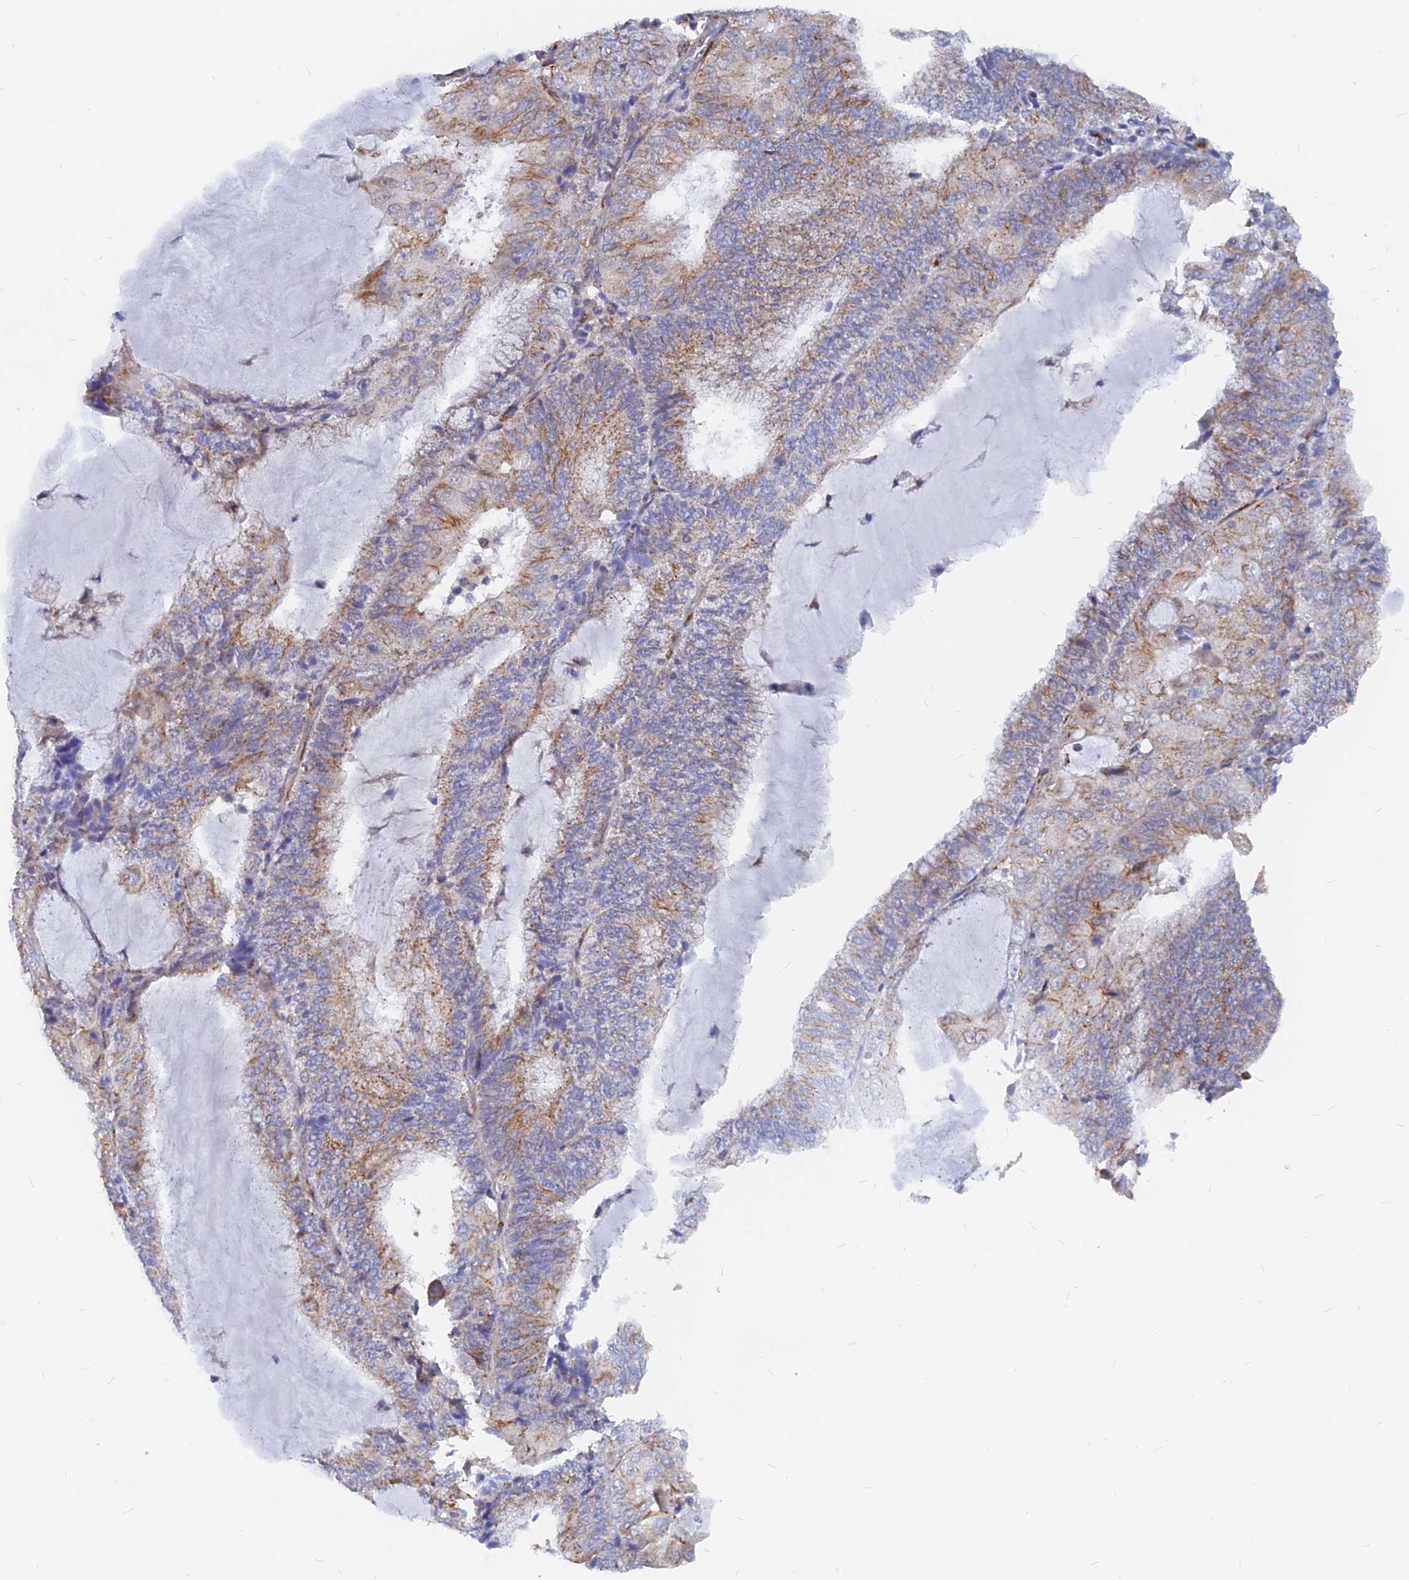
{"staining": {"intensity": "weak", "quantity": "25%-75%", "location": "cytoplasmic/membranous"}, "tissue": "endometrial cancer", "cell_type": "Tumor cells", "image_type": "cancer", "snomed": [{"axis": "morphology", "description": "Adenocarcinoma, NOS"}, {"axis": "topography", "description": "Endometrium"}], "caption": "Adenocarcinoma (endometrial) was stained to show a protein in brown. There is low levels of weak cytoplasmic/membranous staining in about 25%-75% of tumor cells.", "gene": "VSTM2L", "patient": {"sex": "female", "age": 81}}